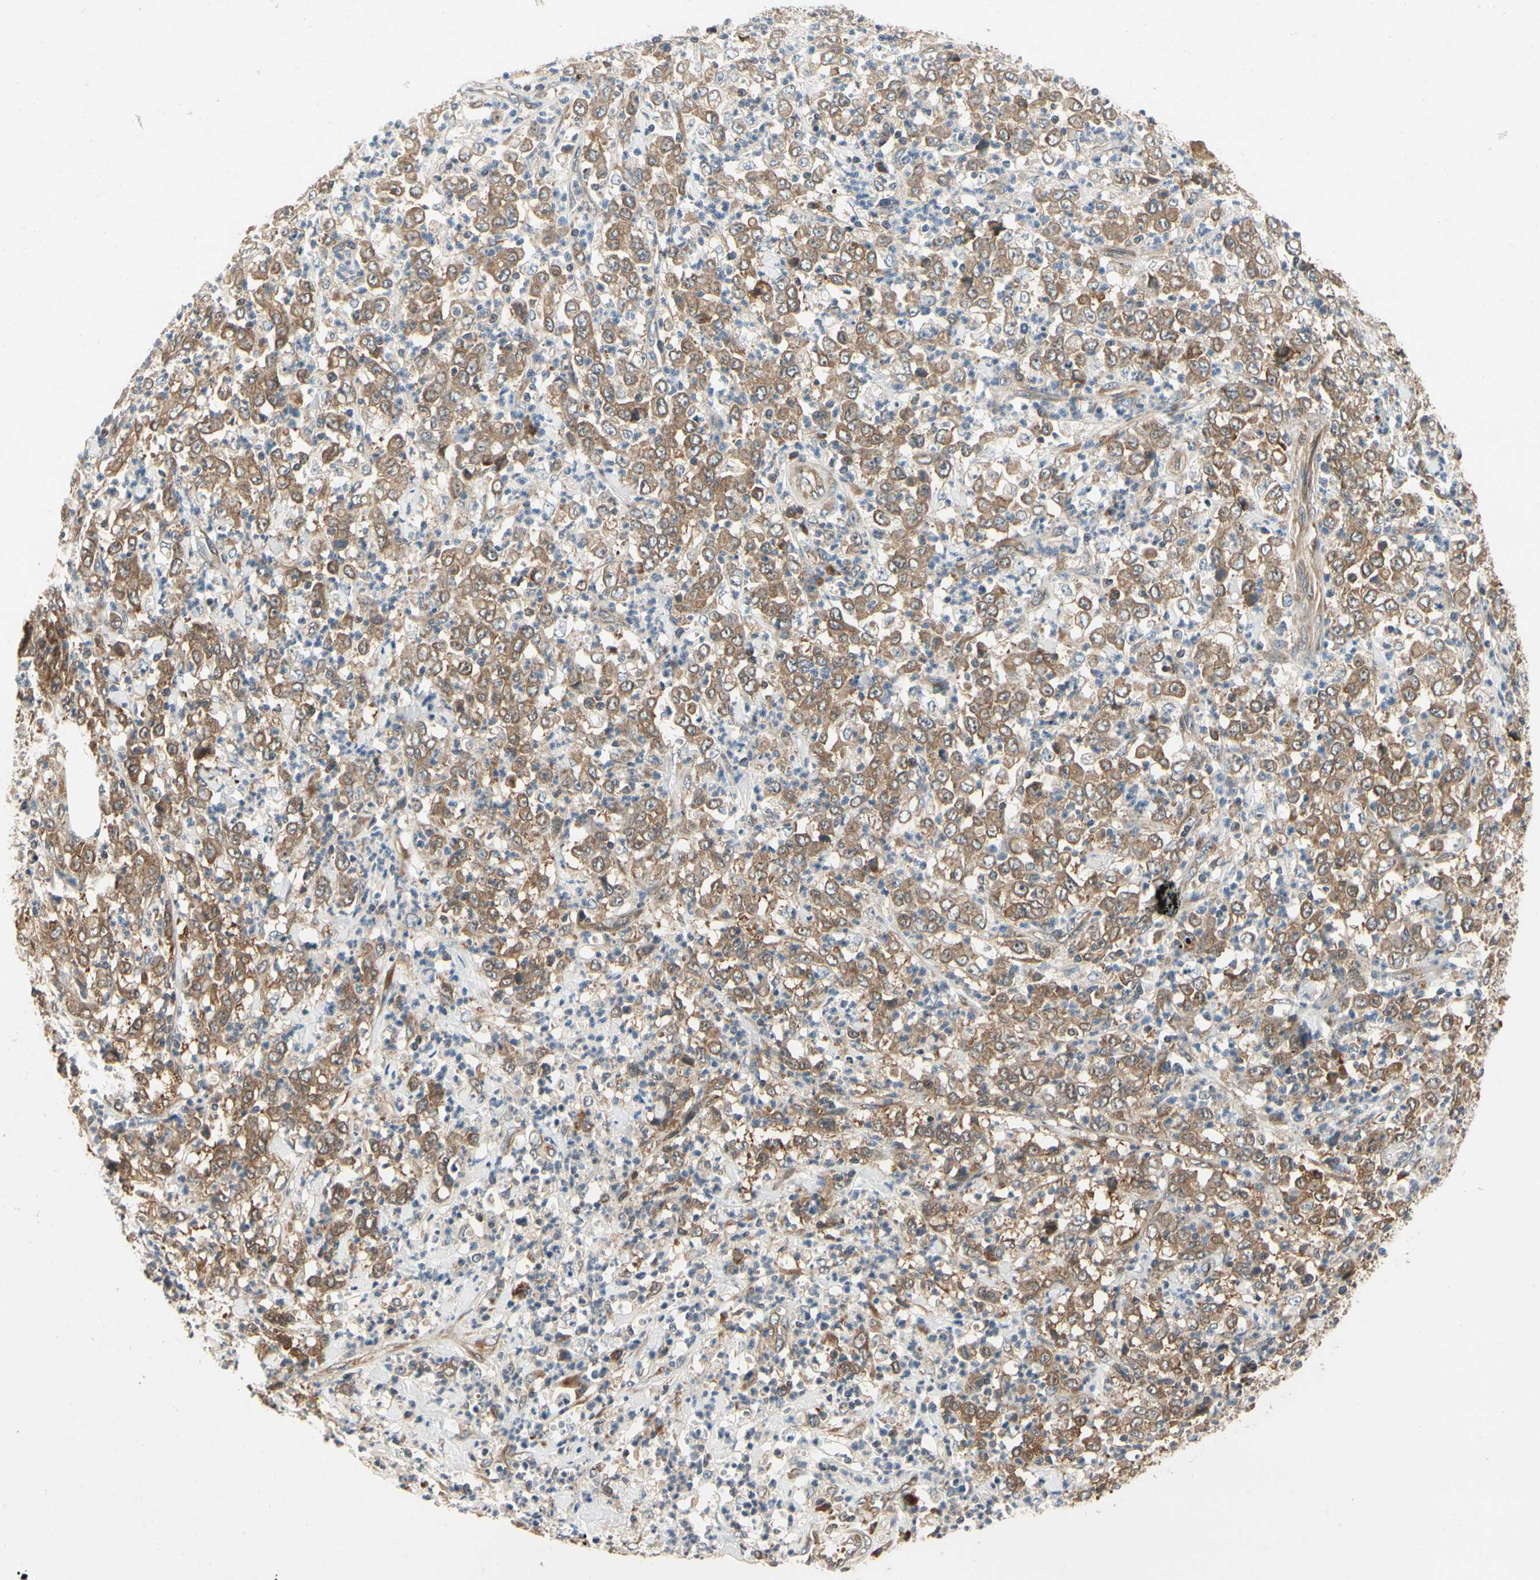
{"staining": {"intensity": "moderate", "quantity": ">75%", "location": "cytoplasmic/membranous"}, "tissue": "stomach cancer", "cell_type": "Tumor cells", "image_type": "cancer", "snomed": [{"axis": "morphology", "description": "Adenocarcinoma, NOS"}, {"axis": "topography", "description": "Stomach, lower"}], "caption": "There is medium levels of moderate cytoplasmic/membranous staining in tumor cells of stomach adenocarcinoma, as demonstrated by immunohistochemical staining (brown color).", "gene": "TDRP", "patient": {"sex": "female", "age": 71}}